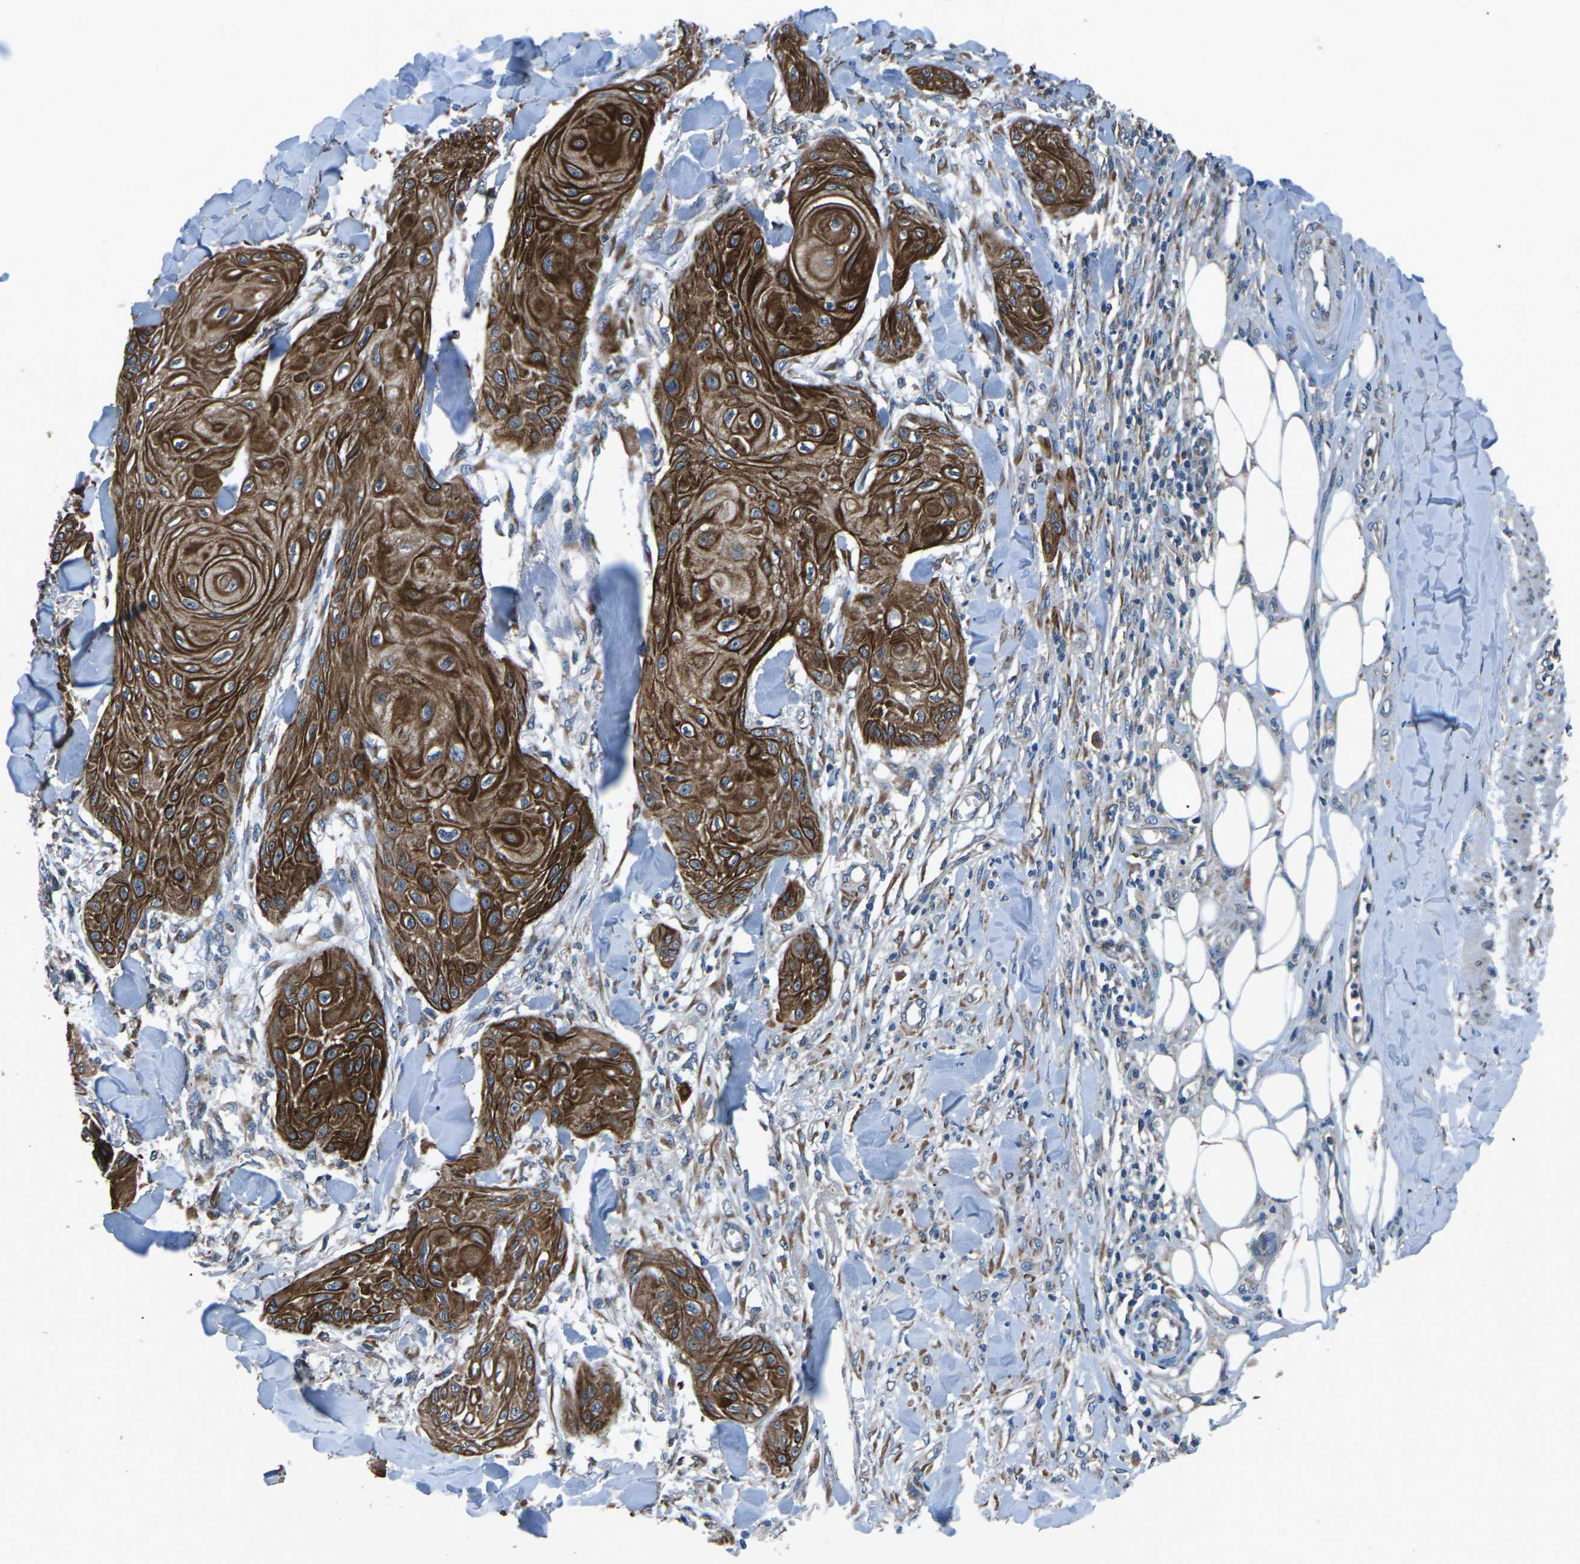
{"staining": {"intensity": "strong", "quantity": ">75%", "location": "cytoplasmic/membranous"}, "tissue": "skin cancer", "cell_type": "Tumor cells", "image_type": "cancer", "snomed": [{"axis": "morphology", "description": "Squamous cell carcinoma, NOS"}, {"axis": "topography", "description": "Skin"}], "caption": "Skin squamous cell carcinoma stained with a protein marker reveals strong staining in tumor cells.", "gene": "GABRP", "patient": {"sex": "male", "age": 74}}